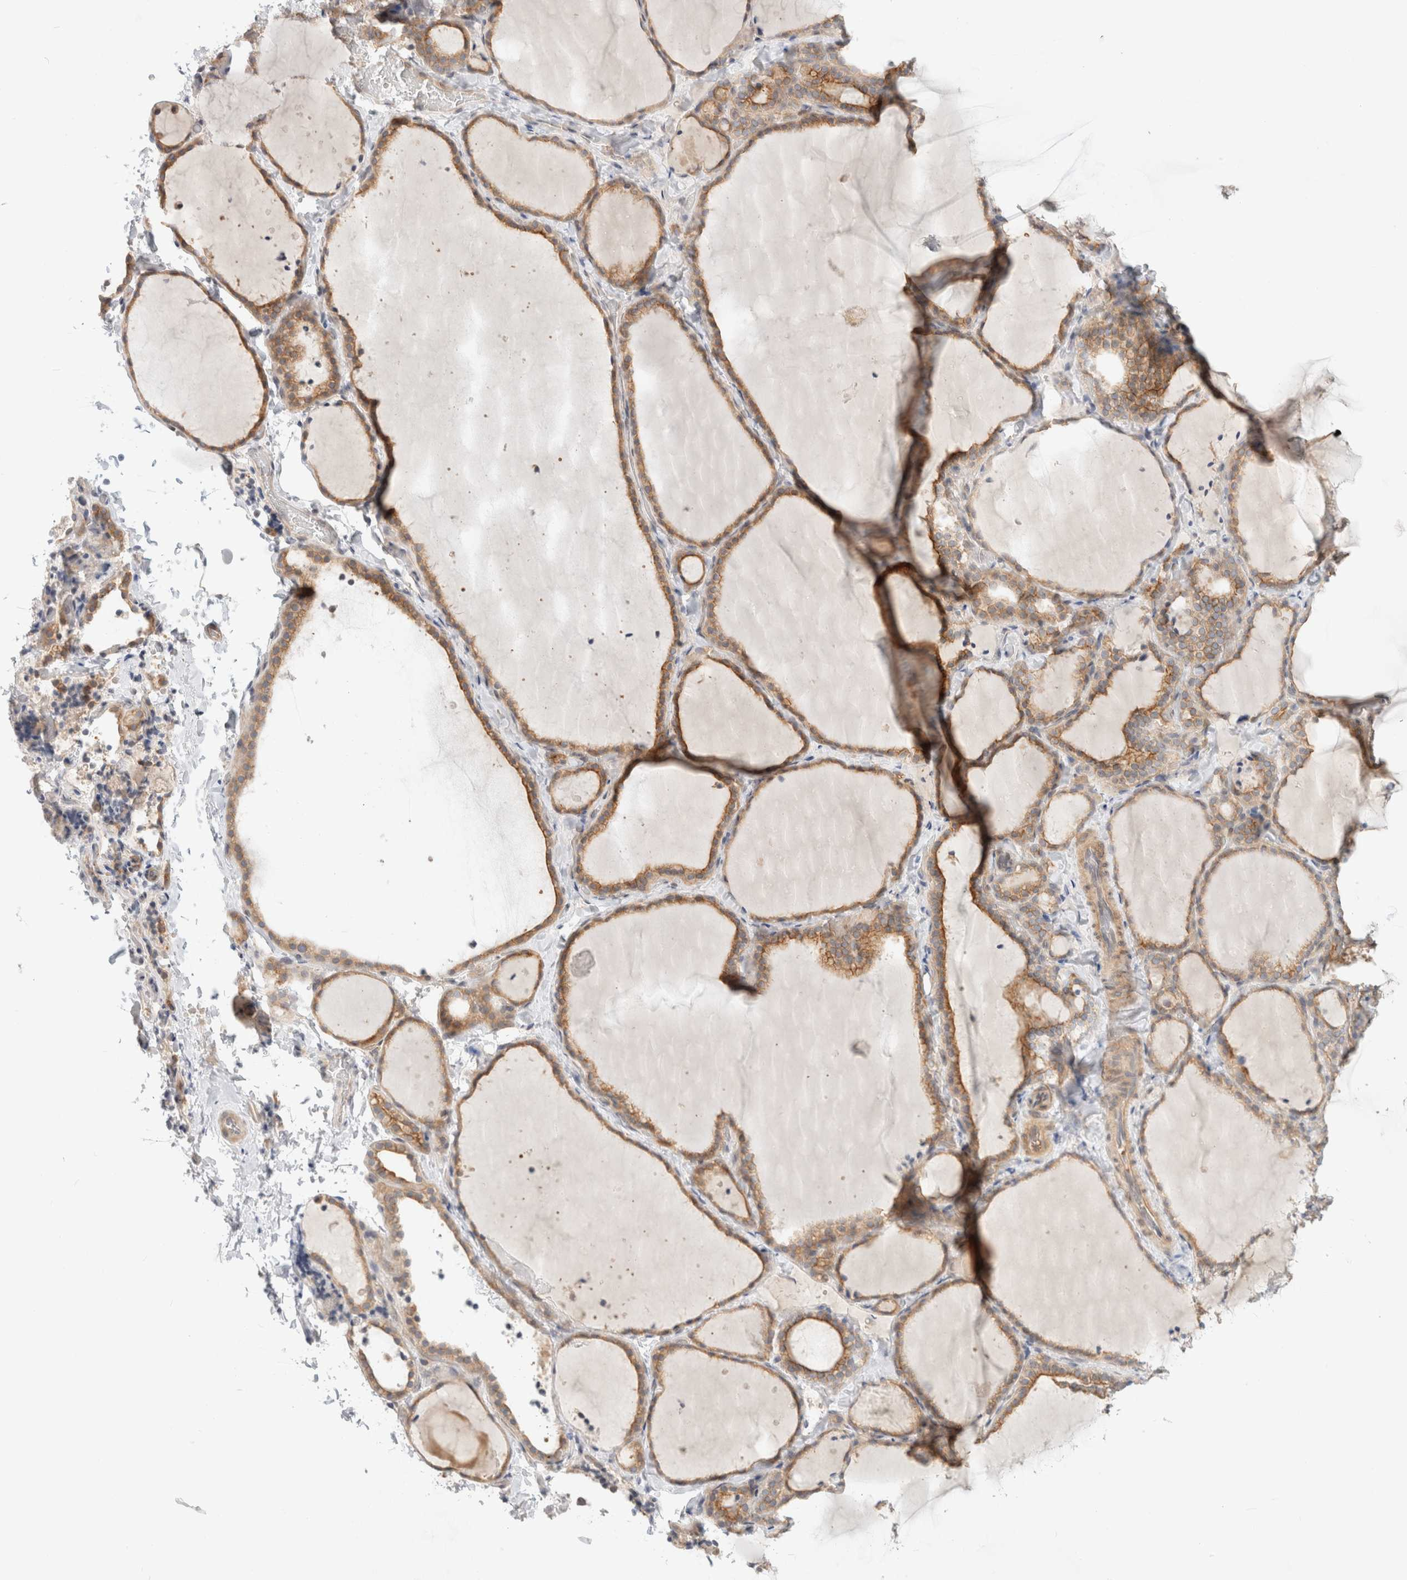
{"staining": {"intensity": "moderate", "quantity": ">75%", "location": "cytoplasmic/membranous"}, "tissue": "thyroid gland", "cell_type": "Glandular cells", "image_type": "normal", "snomed": [{"axis": "morphology", "description": "Normal tissue, NOS"}, {"axis": "topography", "description": "Thyroid gland"}], "caption": "The immunohistochemical stain highlights moderate cytoplasmic/membranous staining in glandular cells of benign thyroid gland. Using DAB (3,3'-diaminobenzidine) (brown) and hematoxylin (blue) stains, captured at high magnification using brightfield microscopy.", "gene": "MARK3", "patient": {"sex": "female", "age": 22}}